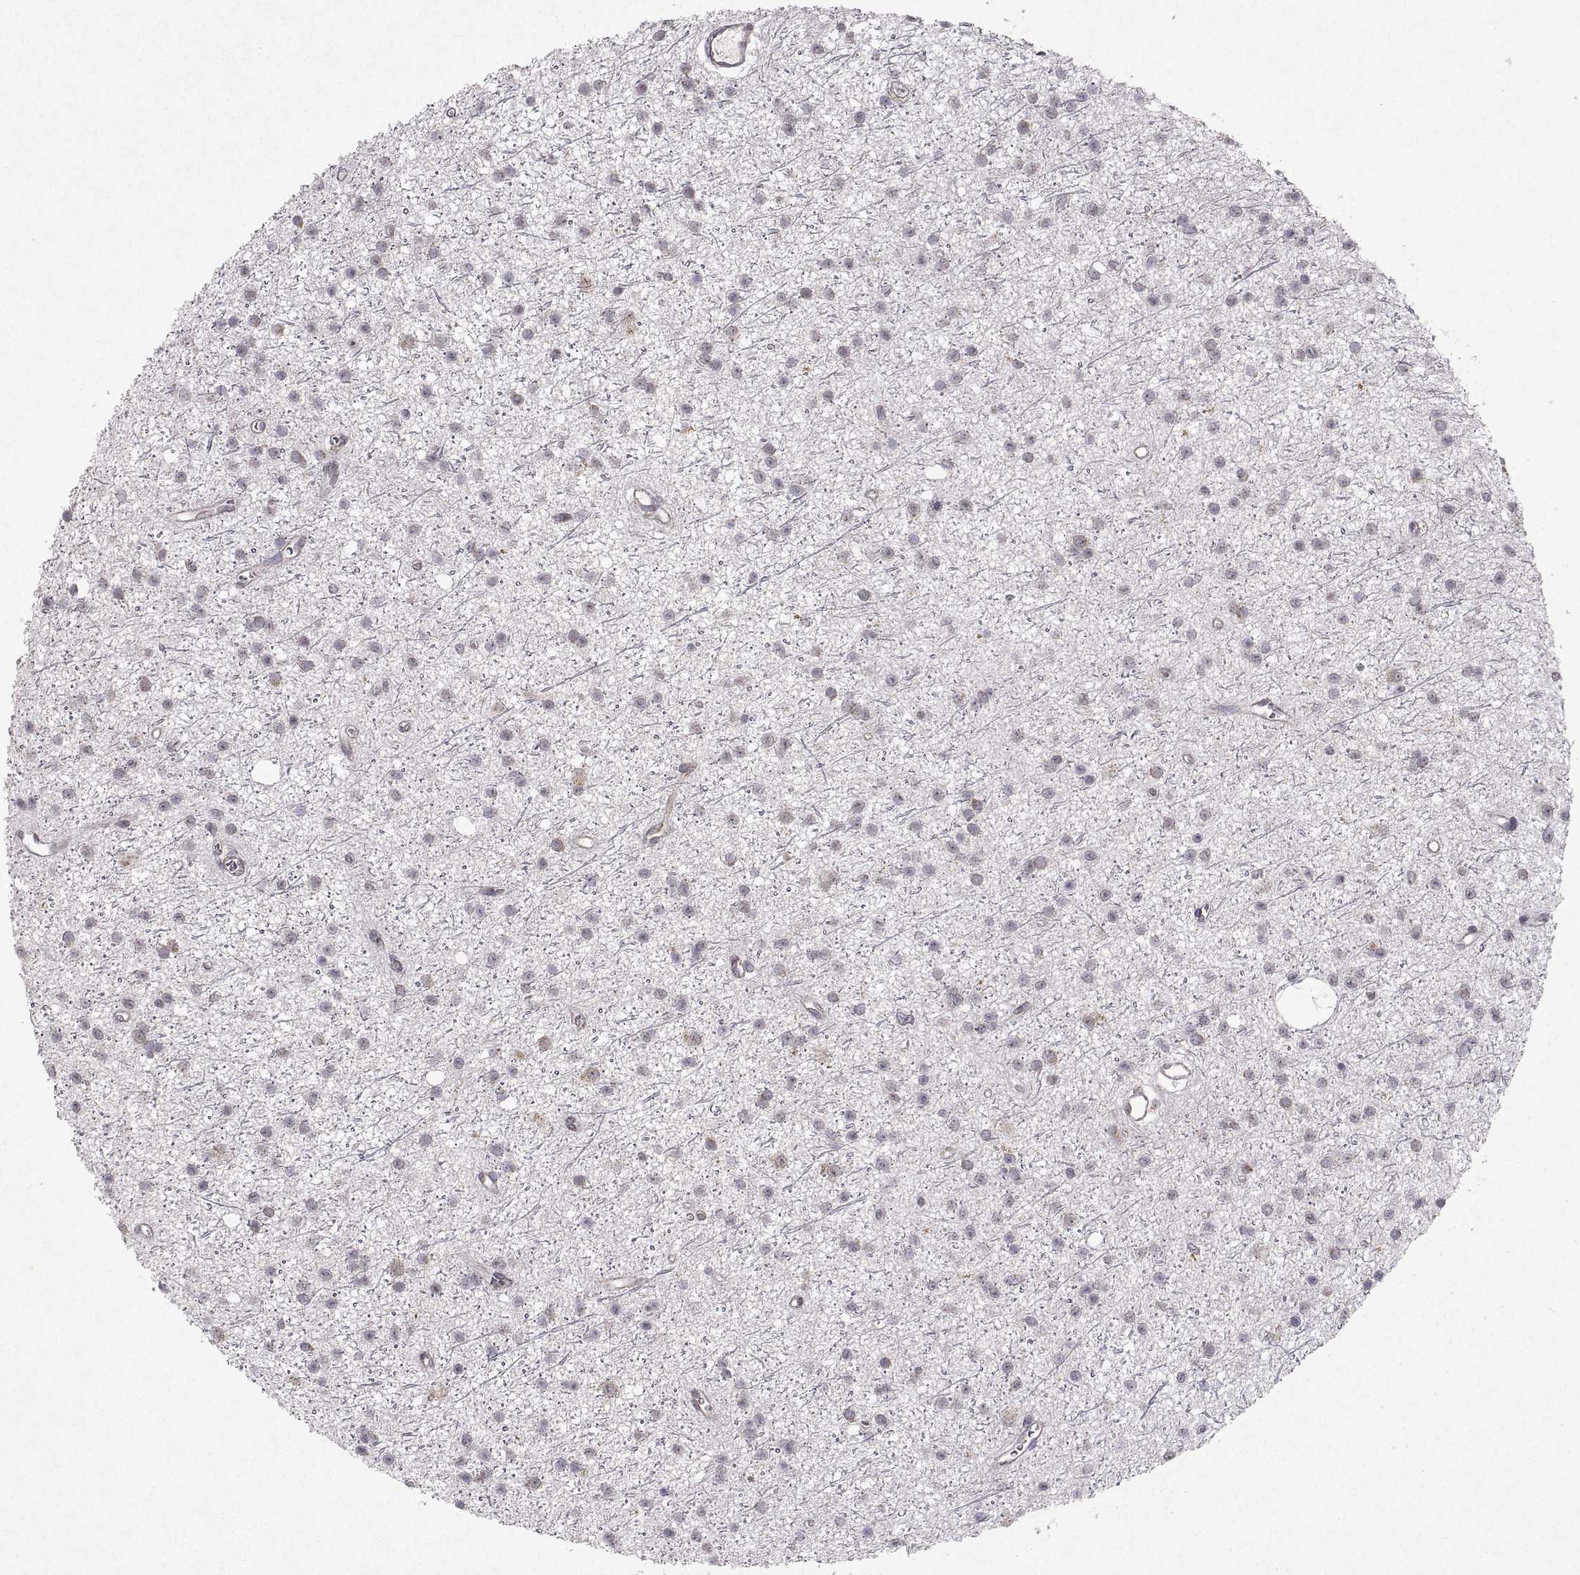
{"staining": {"intensity": "negative", "quantity": "none", "location": "none"}, "tissue": "glioma", "cell_type": "Tumor cells", "image_type": "cancer", "snomed": [{"axis": "morphology", "description": "Glioma, malignant, Low grade"}, {"axis": "topography", "description": "Brain"}], "caption": "Protein analysis of malignant glioma (low-grade) demonstrates no significant positivity in tumor cells.", "gene": "MANBAL", "patient": {"sex": "male", "age": 27}}